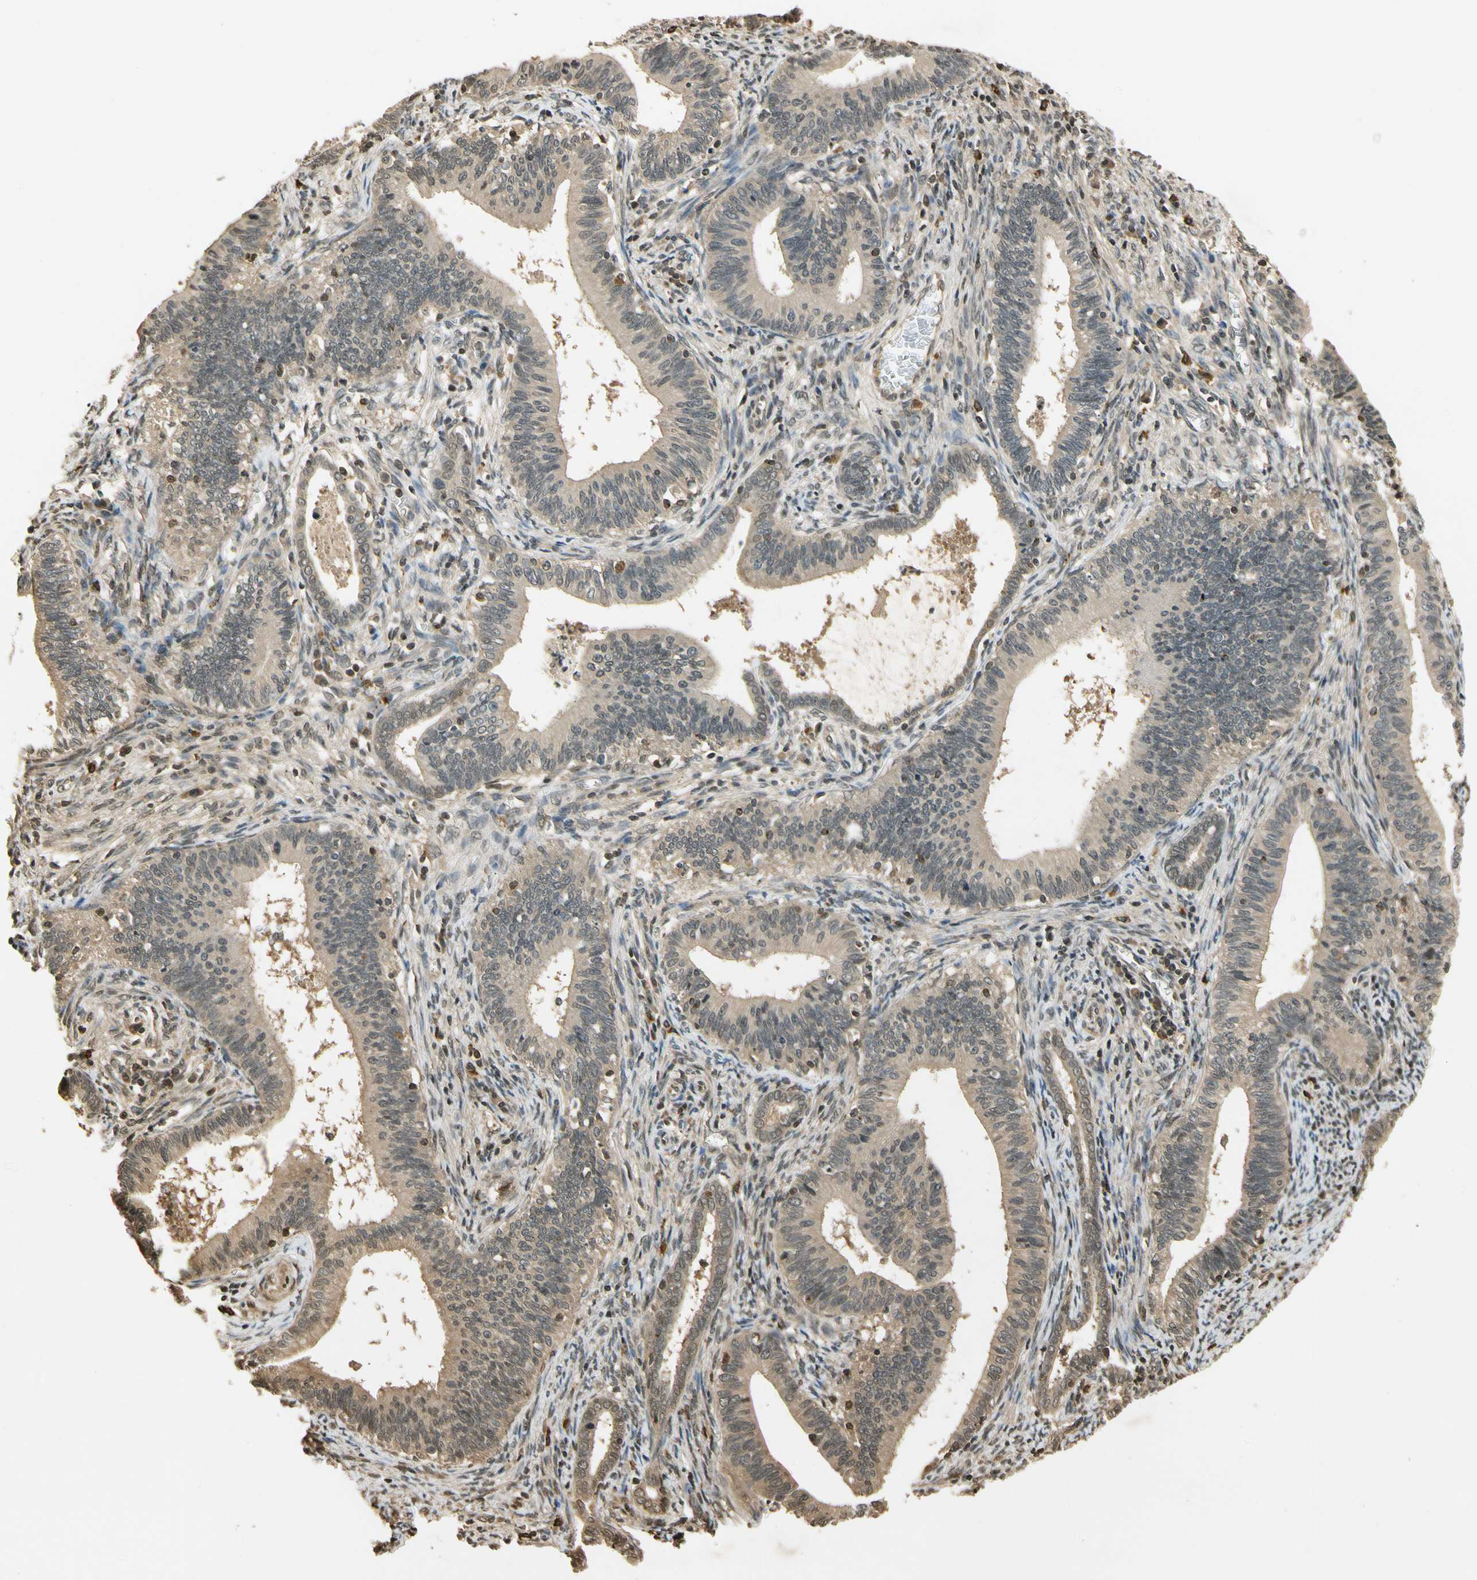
{"staining": {"intensity": "weak", "quantity": ">75%", "location": "cytoplasmic/membranous"}, "tissue": "cervical cancer", "cell_type": "Tumor cells", "image_type": "cancer", "snomed": [{"axis": "morphology", "description": "Adenocarcinoma, NOS"}, {"axis": "topography", "description": "Cervix"}], "caption": "This micrograph shows IHC staining of cervical cancer (adenocarcinoma), with low weak cytoplasmic/membranous positivity in about >75% of tumor cells.", "gene": "SOD1", "patient": {"sex": "female", "age": 44}}